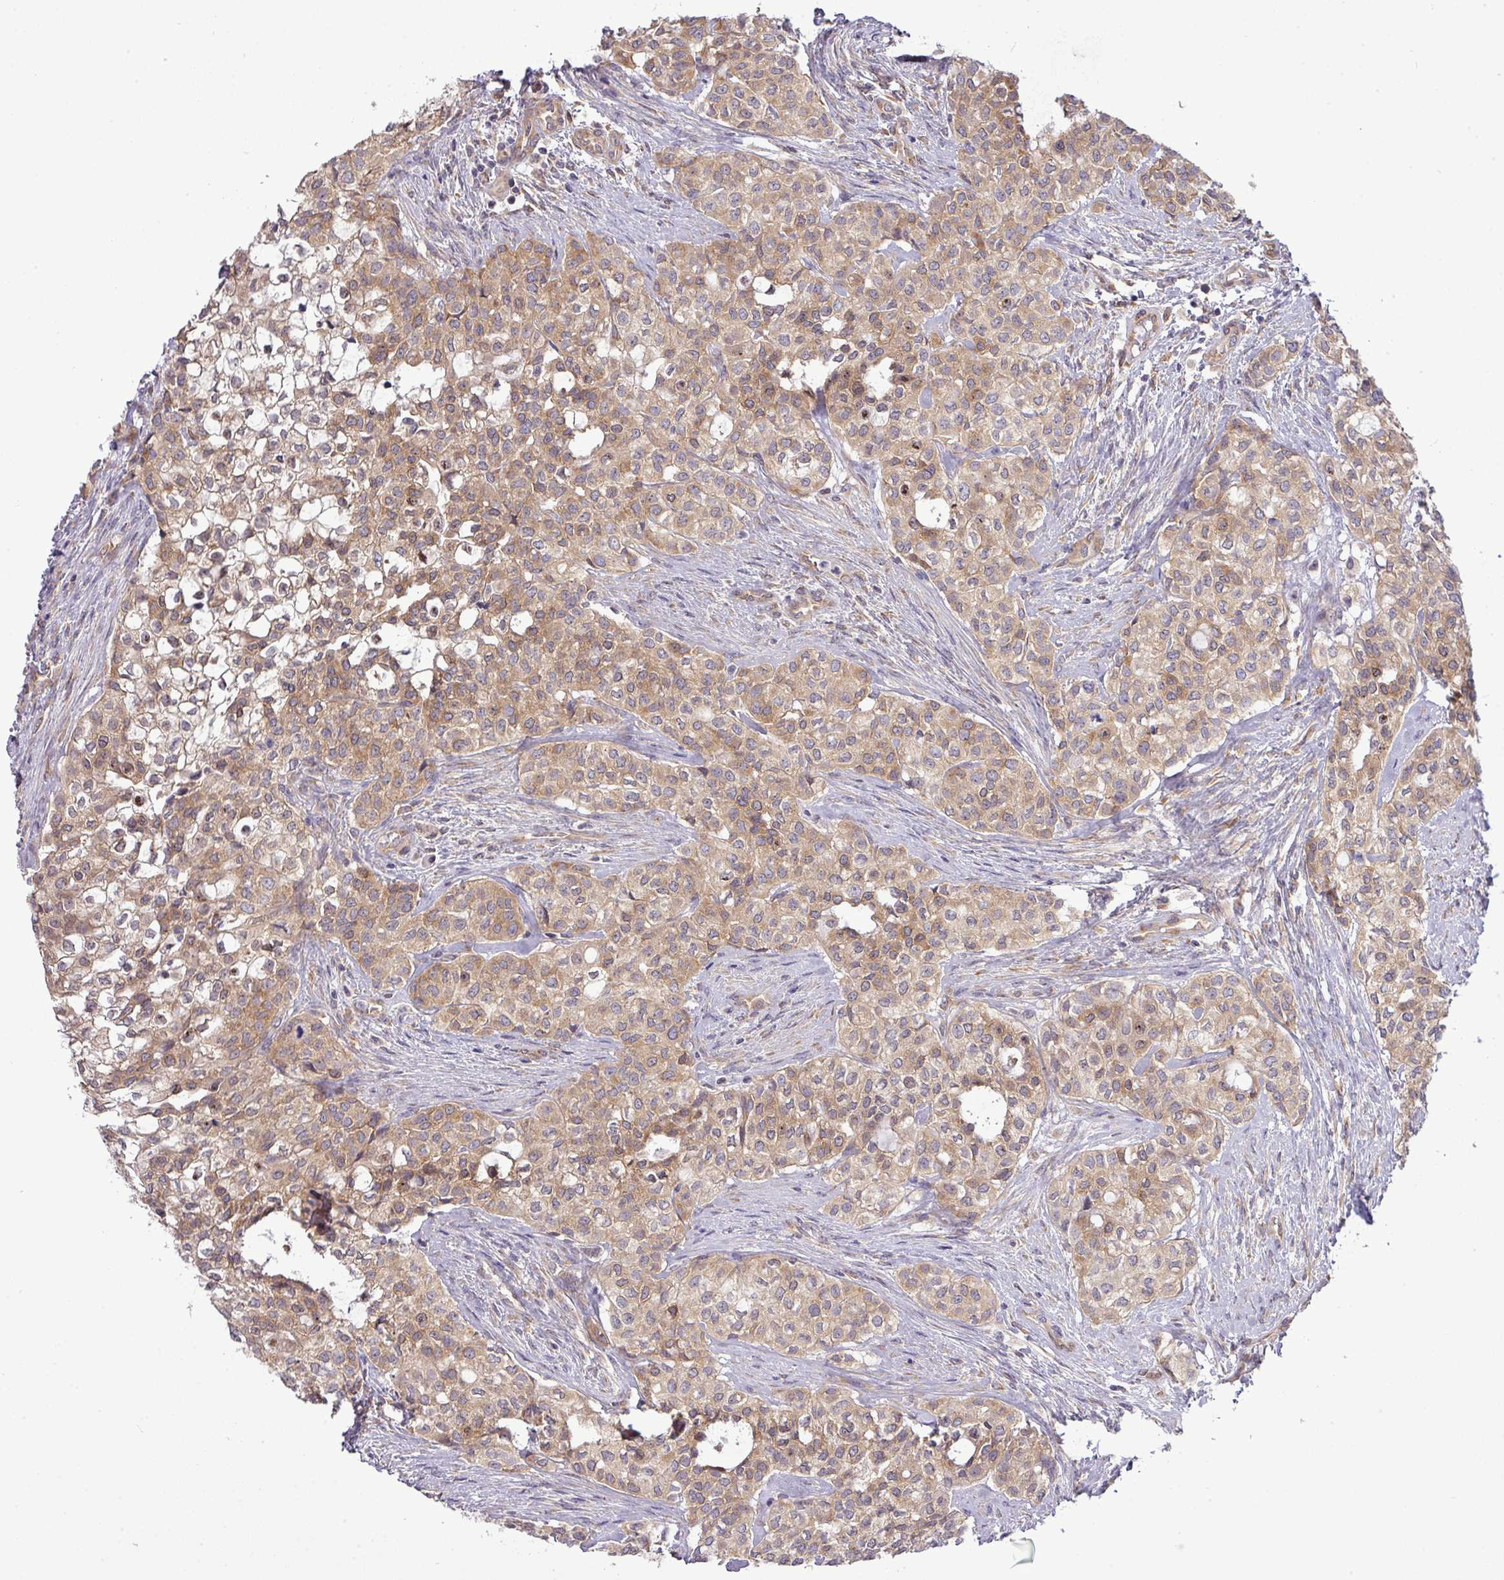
{"staining": {"intensity": "moderate", "quantity": ">75%", "location": "cytoplasmic/membranous"}, "tissue": "head and neck cancer", "cell_type": "Tumor cells", "image_type": "cancer", "snomed": [{"axis": "morphology", "description": "Adenocarcinoma, NOS"}, {"axis": "topography", "description": "Head-Neck"}], "caption": "Tumor cells reveal medium levels of moderate cytoplasmic/membranous expression in approximately >75% of cells in human head and neck adenocarcinoma.", "gene": "FAM222B", "patient": {"sex": "male", "age": 81}}